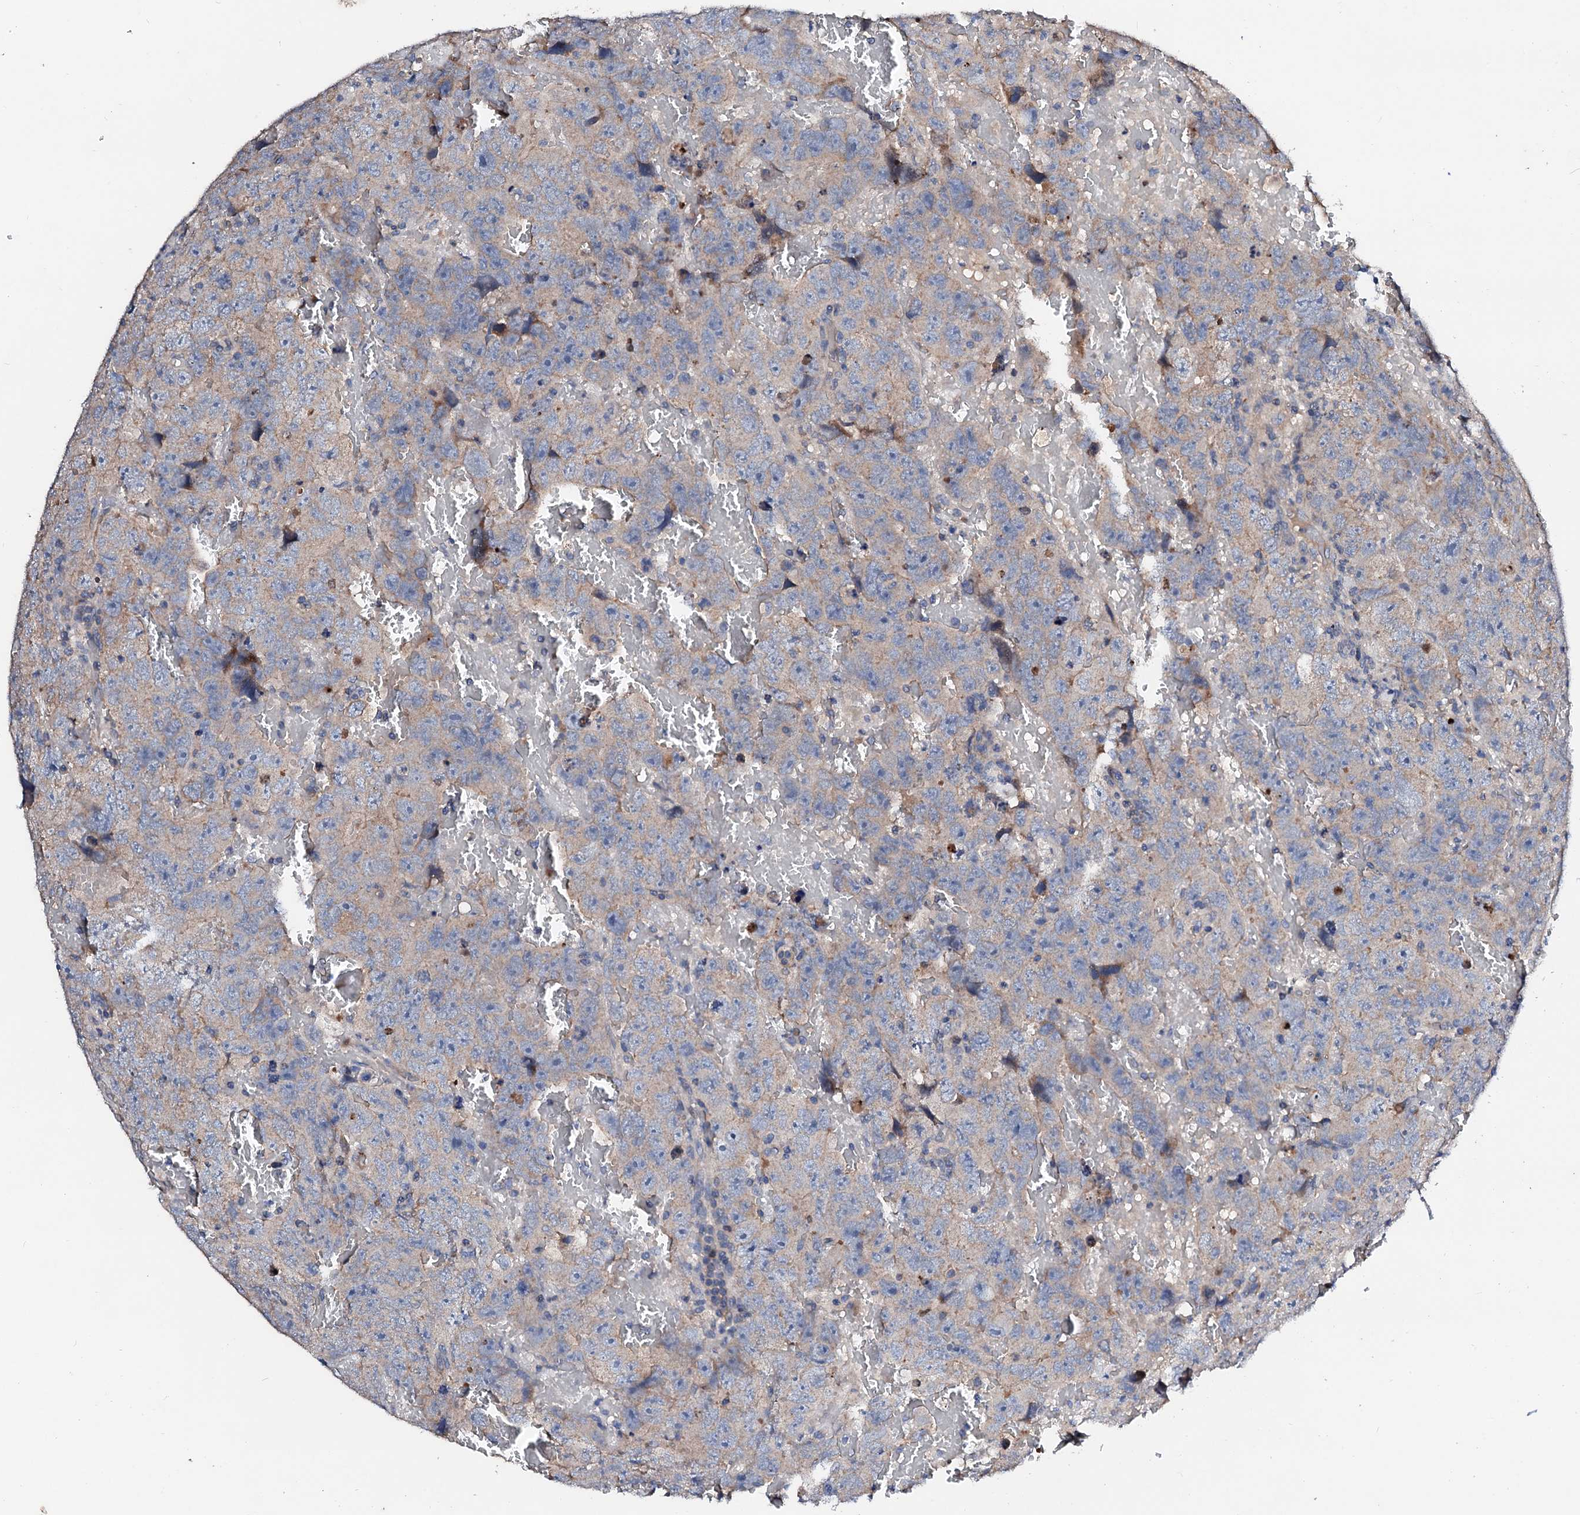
{"staining": {"intensity": "weak", "quantity": "25%-75%", "location": "cytoplasmic/membranous"}, "tissue": "testis cancer", "cell_type": "Tumor cells", "image_type": "cancer", "snomed": [{"axis": "morphology", "description": "Carcinoma, Embryonal, NOS"}, {"axis": "topography", "description": "Testis"}], "caption": "Immunohistochemistry micrograph of embryonal carcinoma (testis) stained for a protein (brown), which demonstrates low levels of weak cytoplasmic/membranous positivity in approximately 25%-75% of tumor cells.", "gene": "FIBIN", "patient": {"sex": "male", "age": 45}}